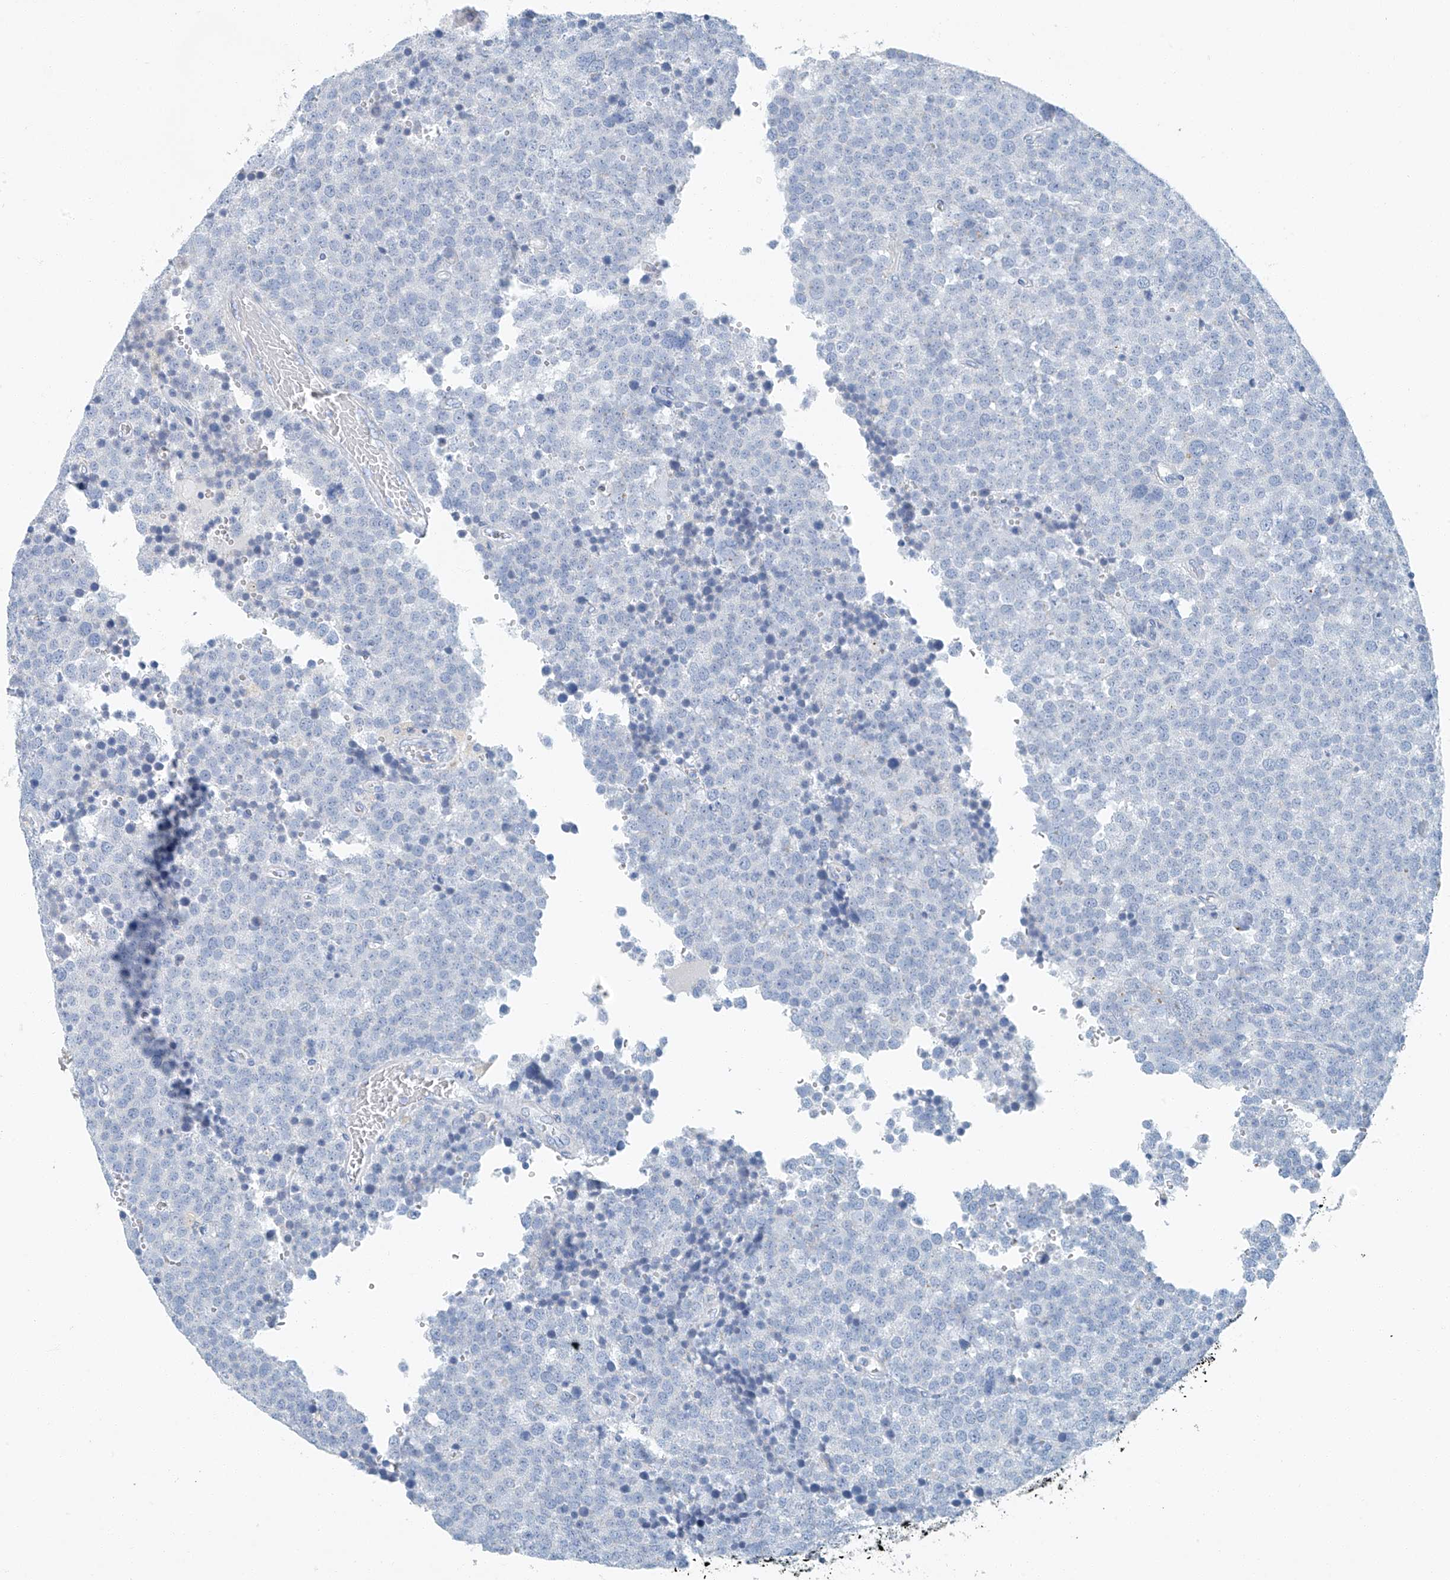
{"staining": {"intensity": "negative", "quantity": "none", "location": "none"}, "tissue": "testis cancer", "cell_type": "Tumor cells", "image_type": "cancer", "snomed": [{"axis": "morphology", "description": "Seminoma, NOS"}, {"axis": "topography", "description": "Testis"}], "caption": "An IHC image of testis seminoma is shown. There is no staining in tumor cells of testis seminoma.", "gene": "C1orf87", "patient": {"sex": "male", "age": 71}}